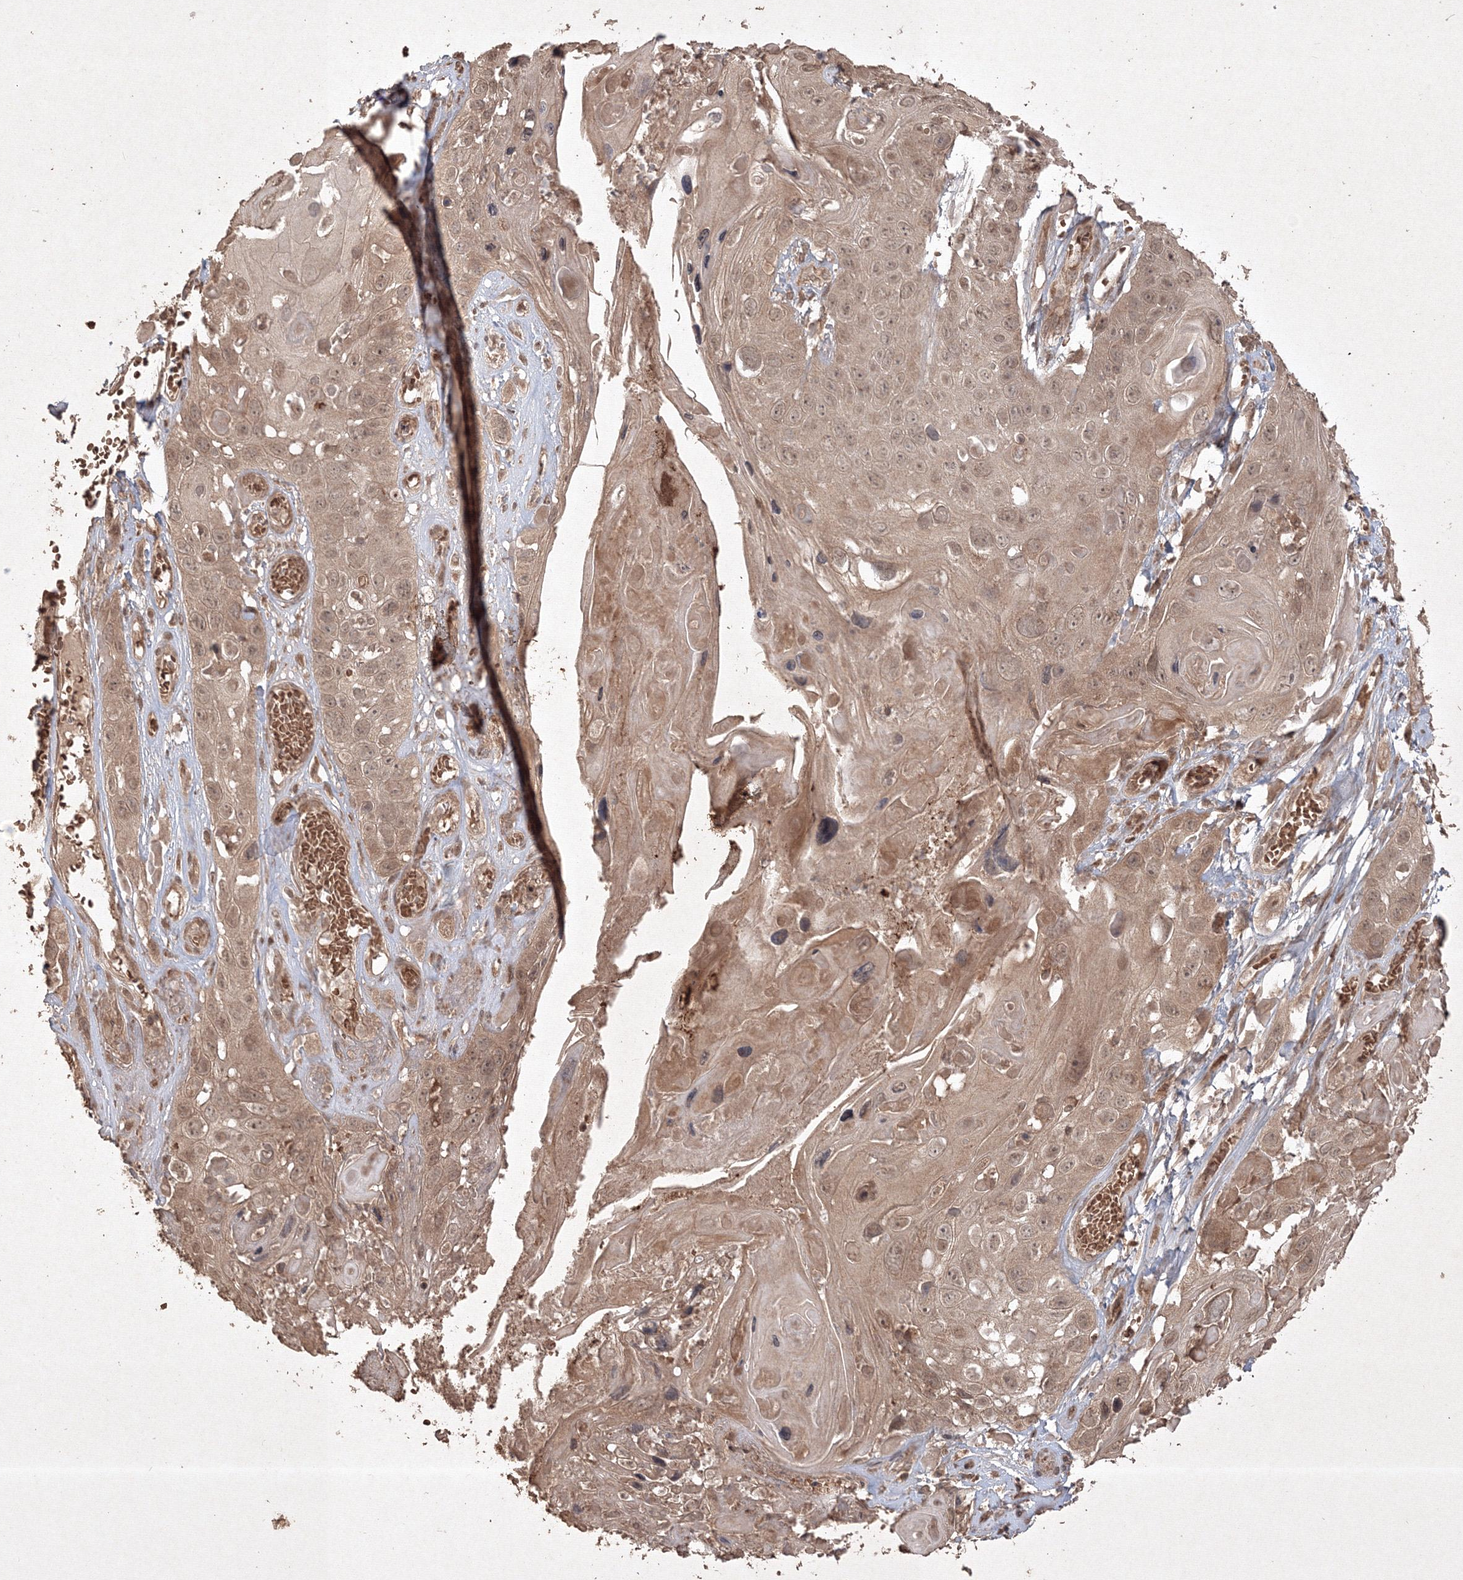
{"staining": {"intensity": "weak", "quantity": ">75%", "location": "cytoplasmic/membranous,nuclear"}, "tissue": "skin cancer", "cell_type": "Tumor cells", "image_type": "cancer", "snomed": [{"axis": "morphology", "description": "Squamous cell carcinoma, NOS"}, {"axis": "topography", "description": "Skin"}], "caption": "This image reveals squamous cell carcinoma (skin) stained with immunohistochemistry (IHC) to label a protein in brown. The cytoplasmic/membranous and nuclear of tumor cells show weak positivity for the protein. Nuclei are counter-stained blue.", "gene": "PELI3", "patient": {"sex": "male", "age": 55}}